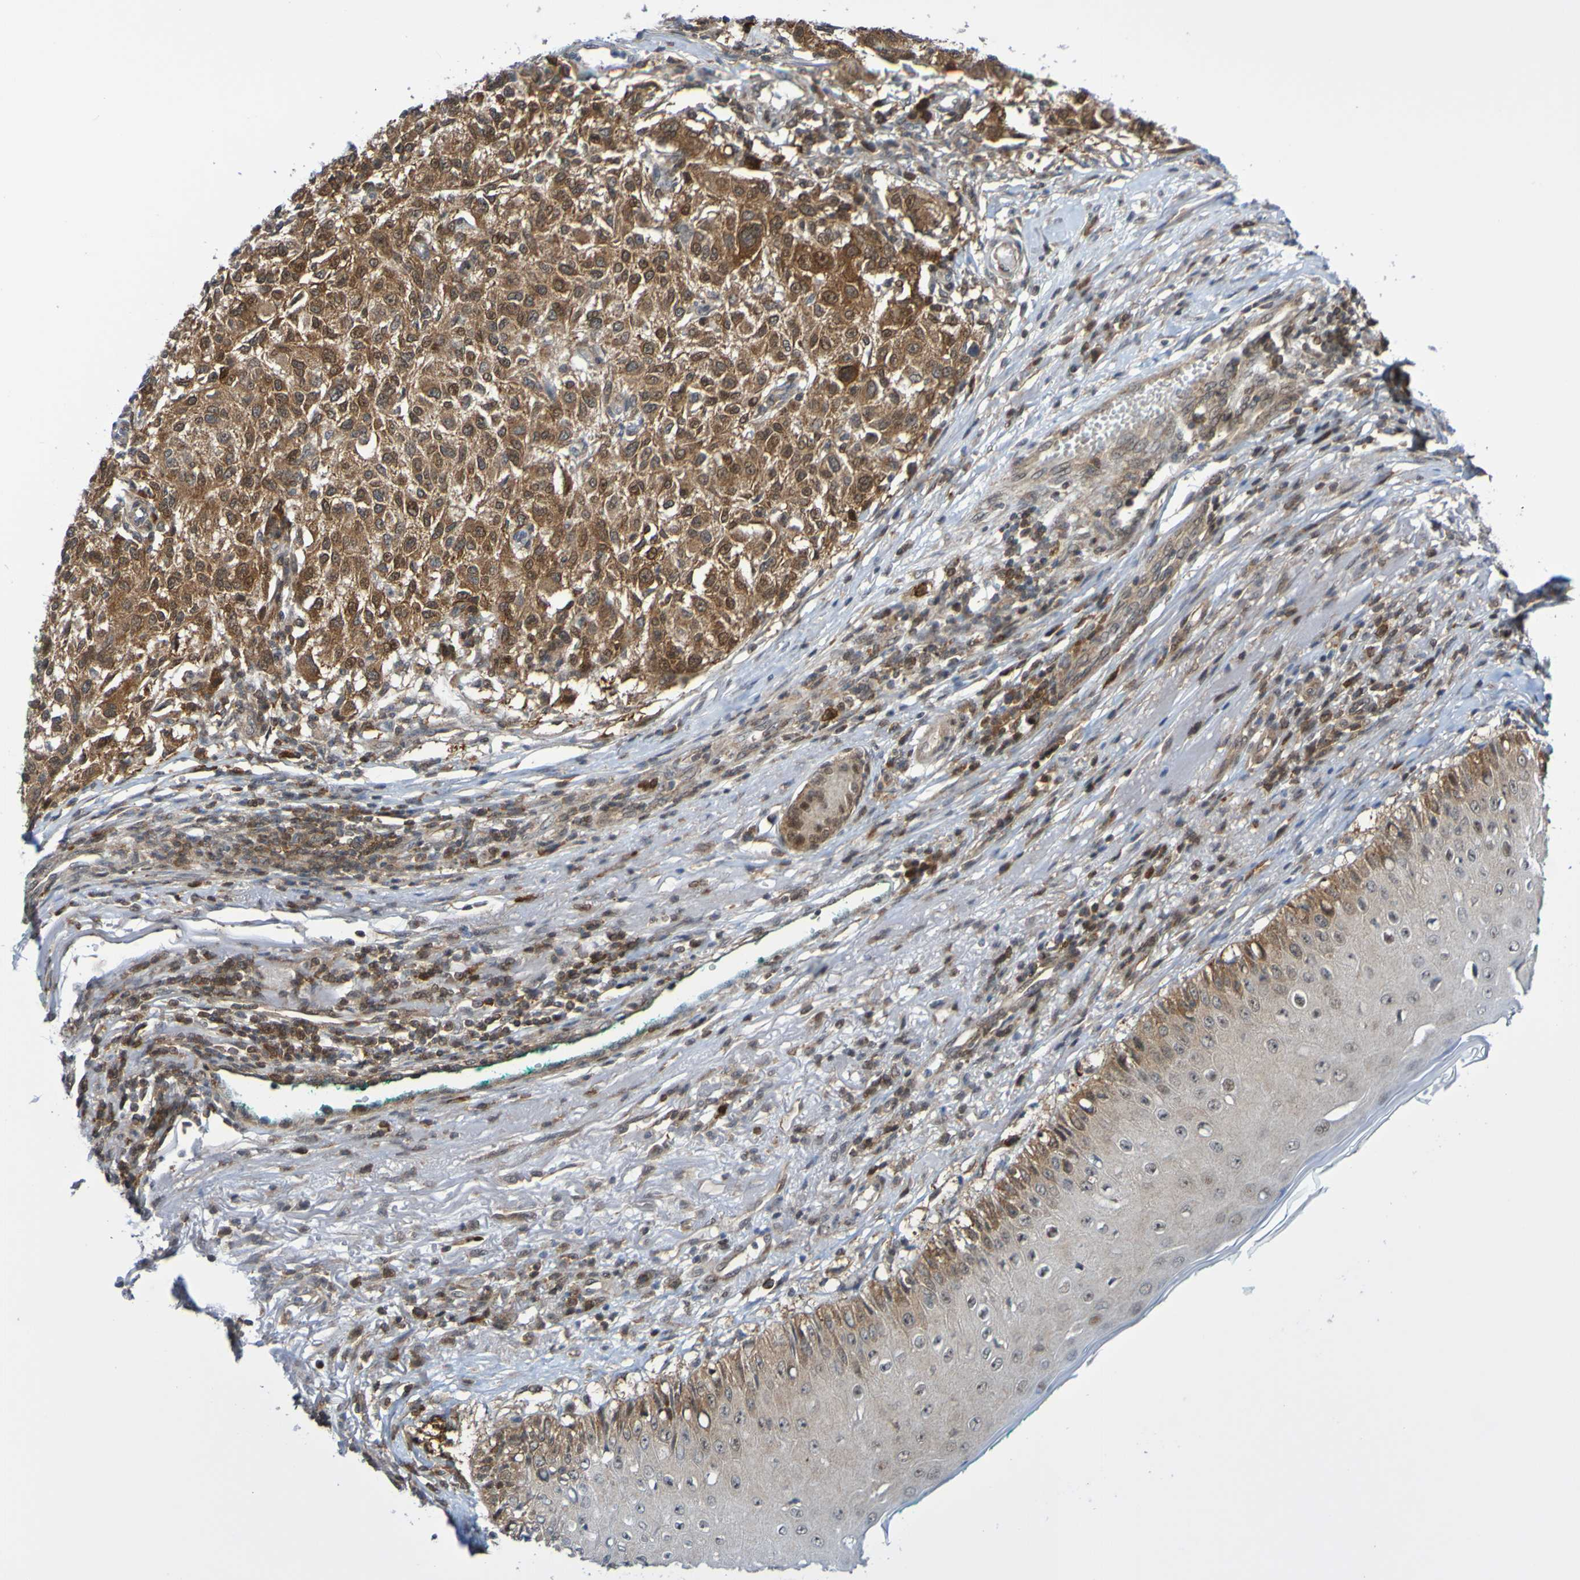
{"staining": {"intensity": "strong", "quantity": ">75%", "location": "cytoplasmic/membranous"}, "tissue": "melanoma", "cell_type": "Tumor cells", "image_type": "cancer", "snomed": [{"axis": "morphology", "description": "Necrosis, NOS"}, {"axis": "morphology", "description": "Malignant melanoma, NOS"}, {"axis": "topography", "description": "Skin"}], "caption": "Human malignant melanoma stained for a protein (brown) displays strong cytoplasmic/membranous positive positivity in approximately >75% of tumor cells.", "gene": "ATIC", "patient": {"sex": "female", "age": 87}}